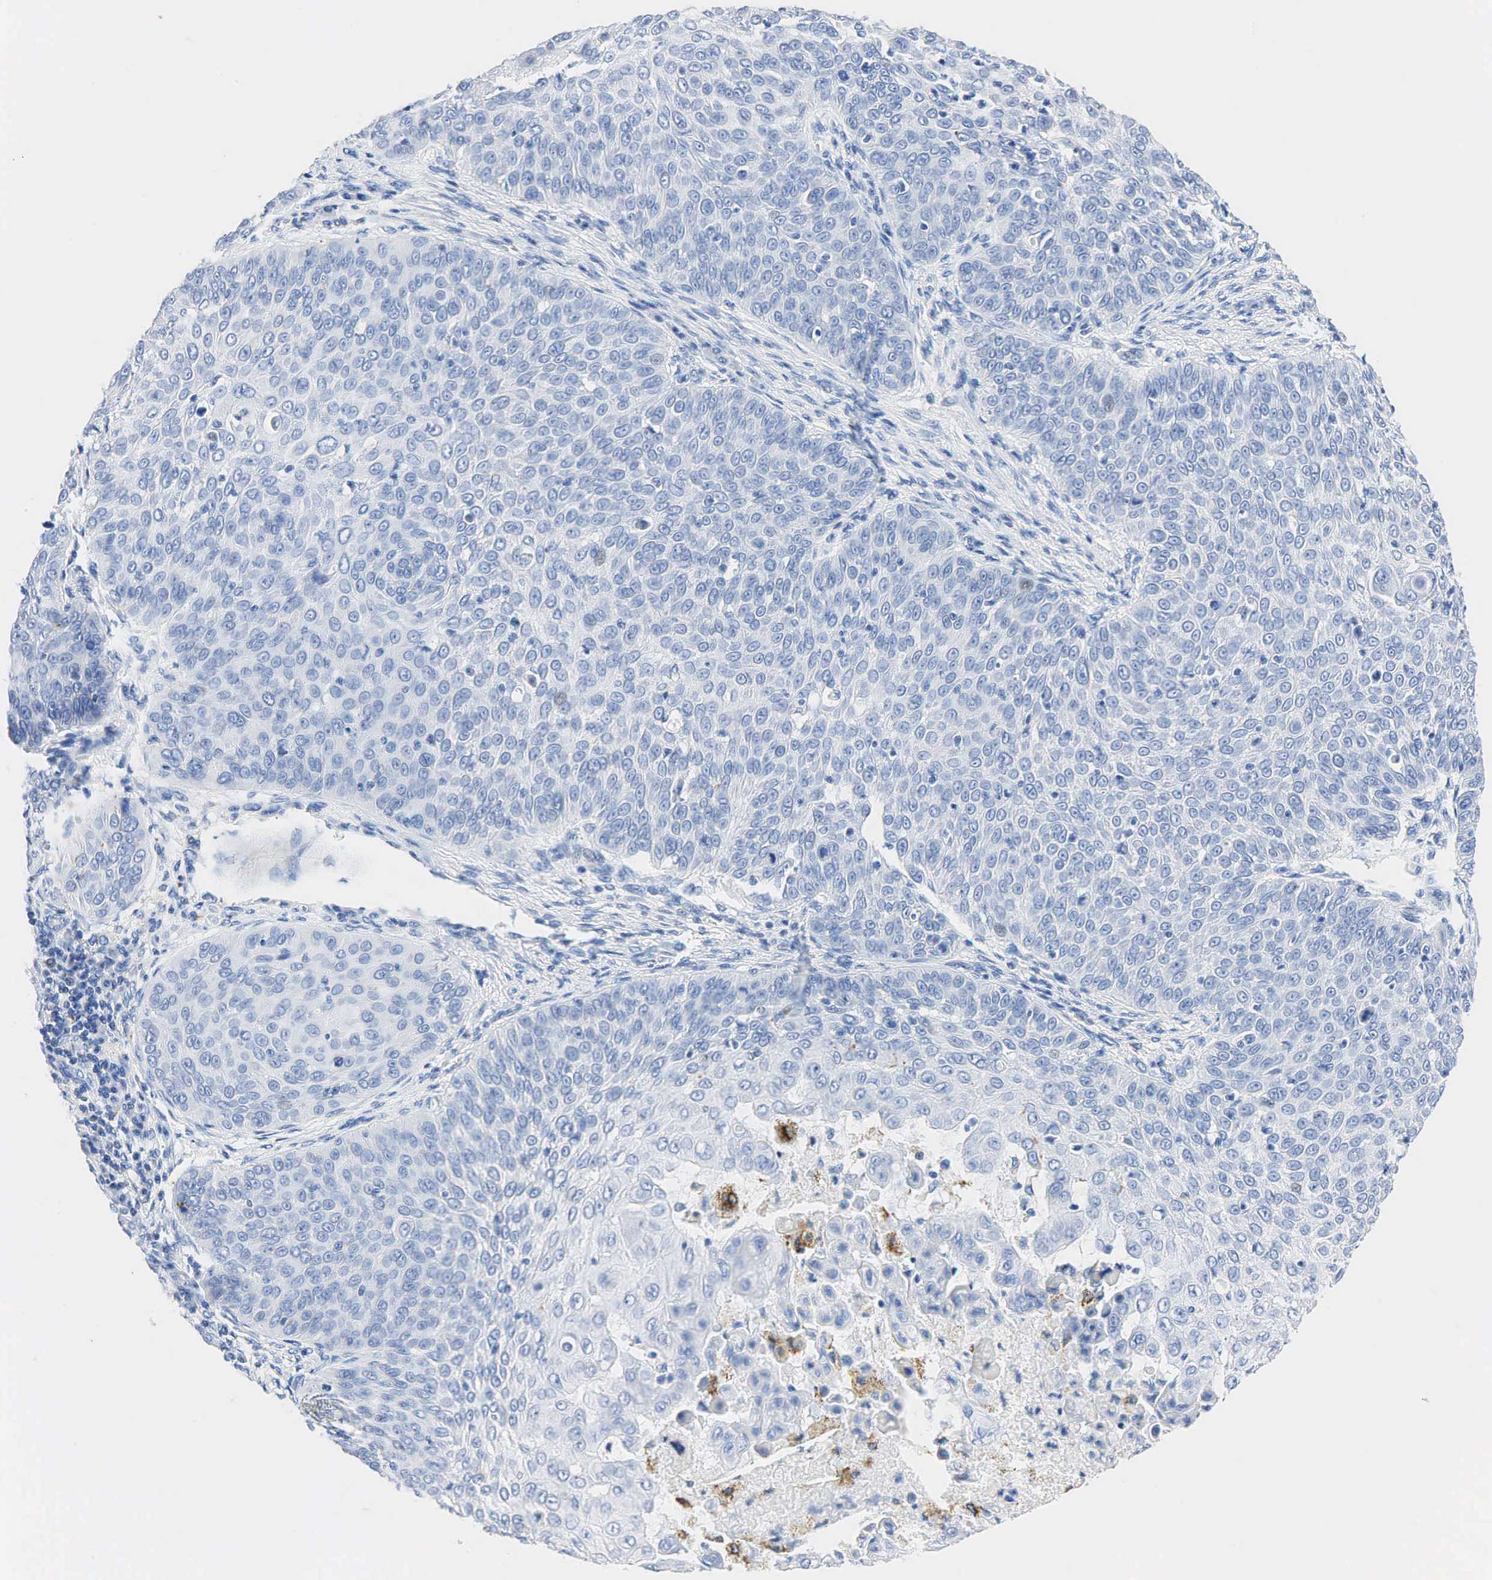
{"staining": {"intensity": "negative", "quantity": "none", "location": "none"}, "tissue": "skin cancer", "cell_type": "Tumor cells", "image_type": "cancer", "snomed": [{"axis": "morphology", "description": "Squamous cell carcinoma, NOS"}, {"axis": "topography", "description": "Skin"}], "caption": "Tumor cells are negative for brown protein staining in skin squamous cell carcinoma.", "gene": "SYP", "patient": {"sex": "male", "age": 82}}